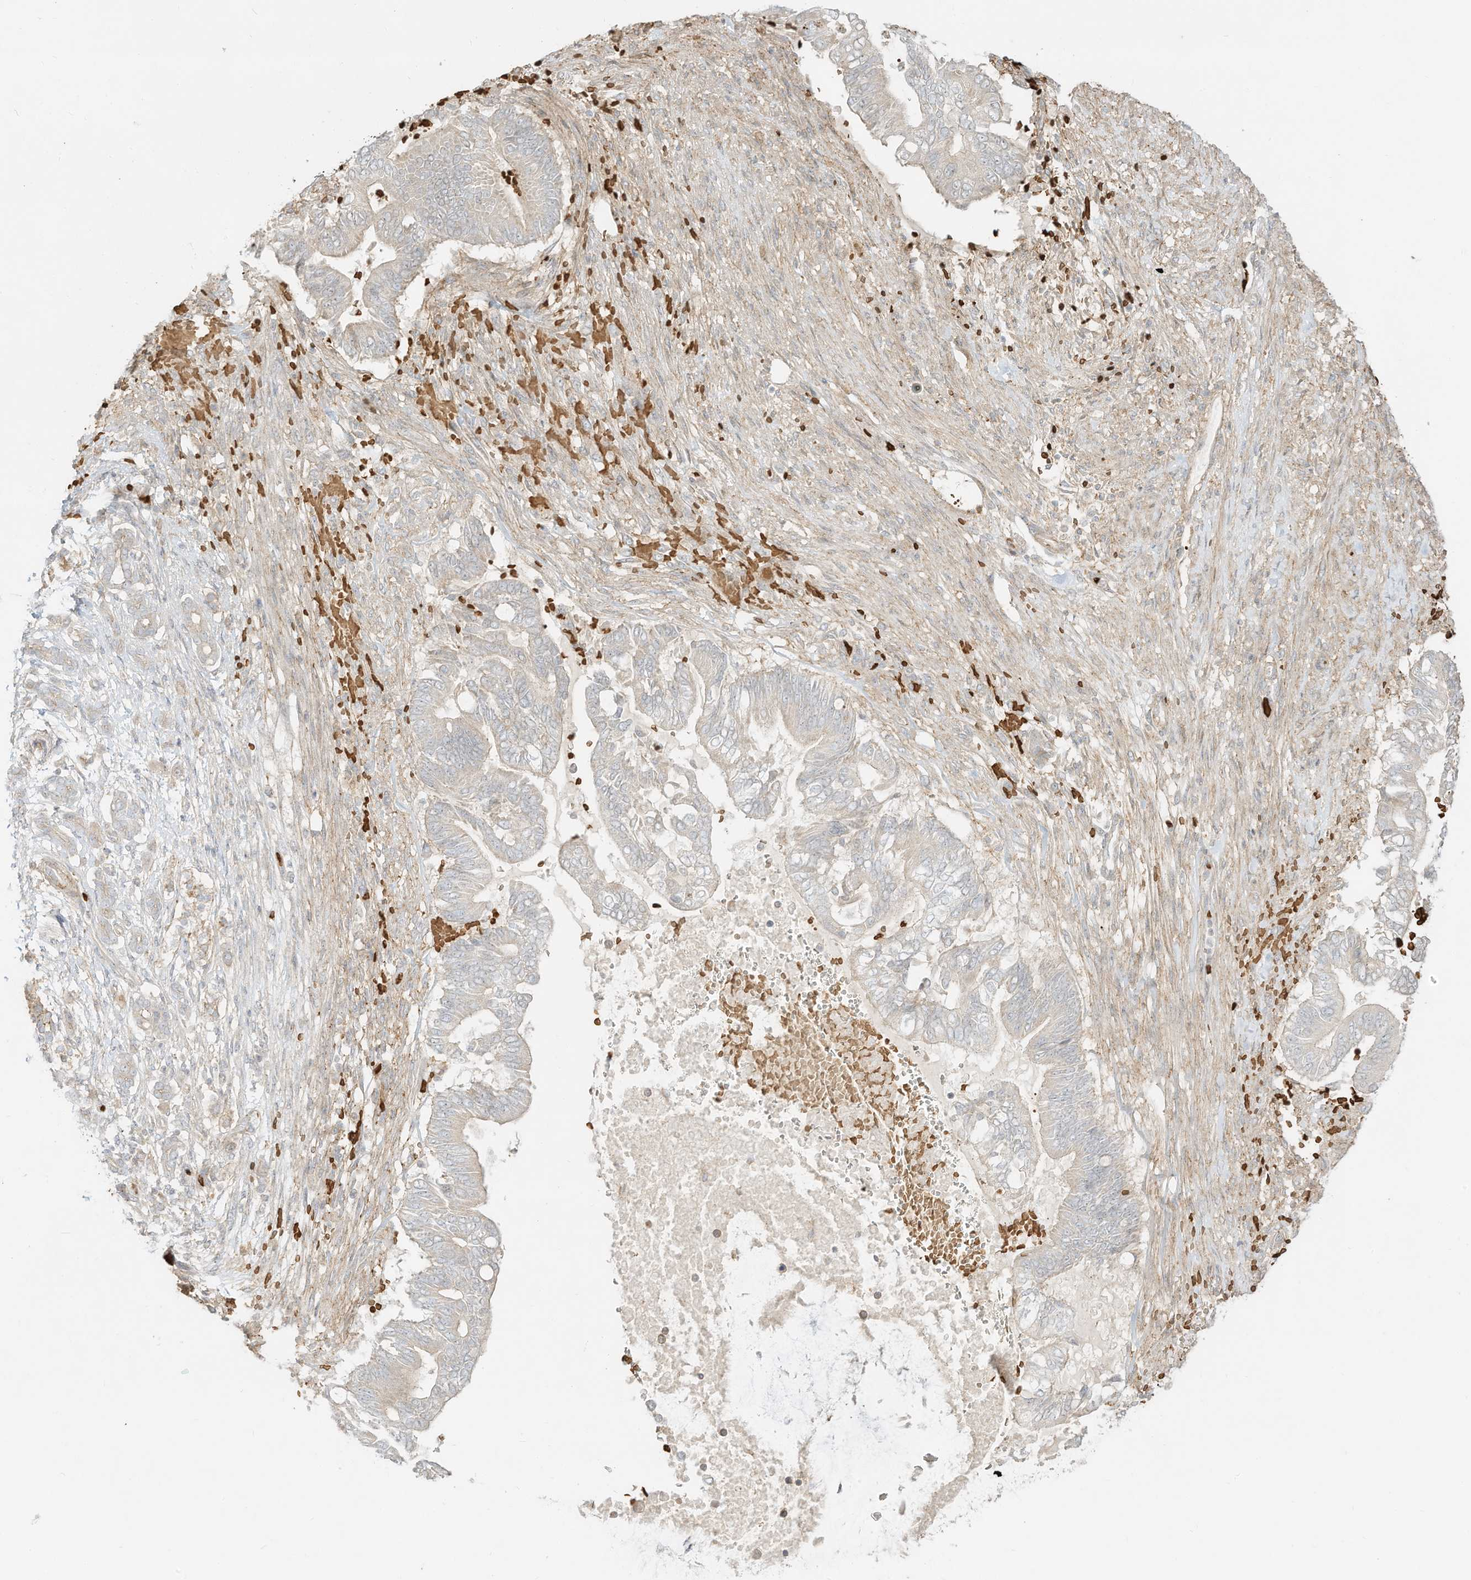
{"staining": {"intensity": "negative", "quantity": "none", "location": "none"}, "tissue": "pancreatic cancer", "cell_type": "Tumor cells", "image_type": "cancer", "snomed": [{"axis": "morphology", "description": "Adenocarcinoma, NOS"}, {"axis": "topography", "description": "Pancreas"}], "caption": "DAB (3,3'-diaminobenzidine) immunohistochemical staining of pancreatic adenocarcinoma exhibits no significant staining in tumor cells.", "gene": "OFD1", "patient": {"sex": "male", "age": 68}}